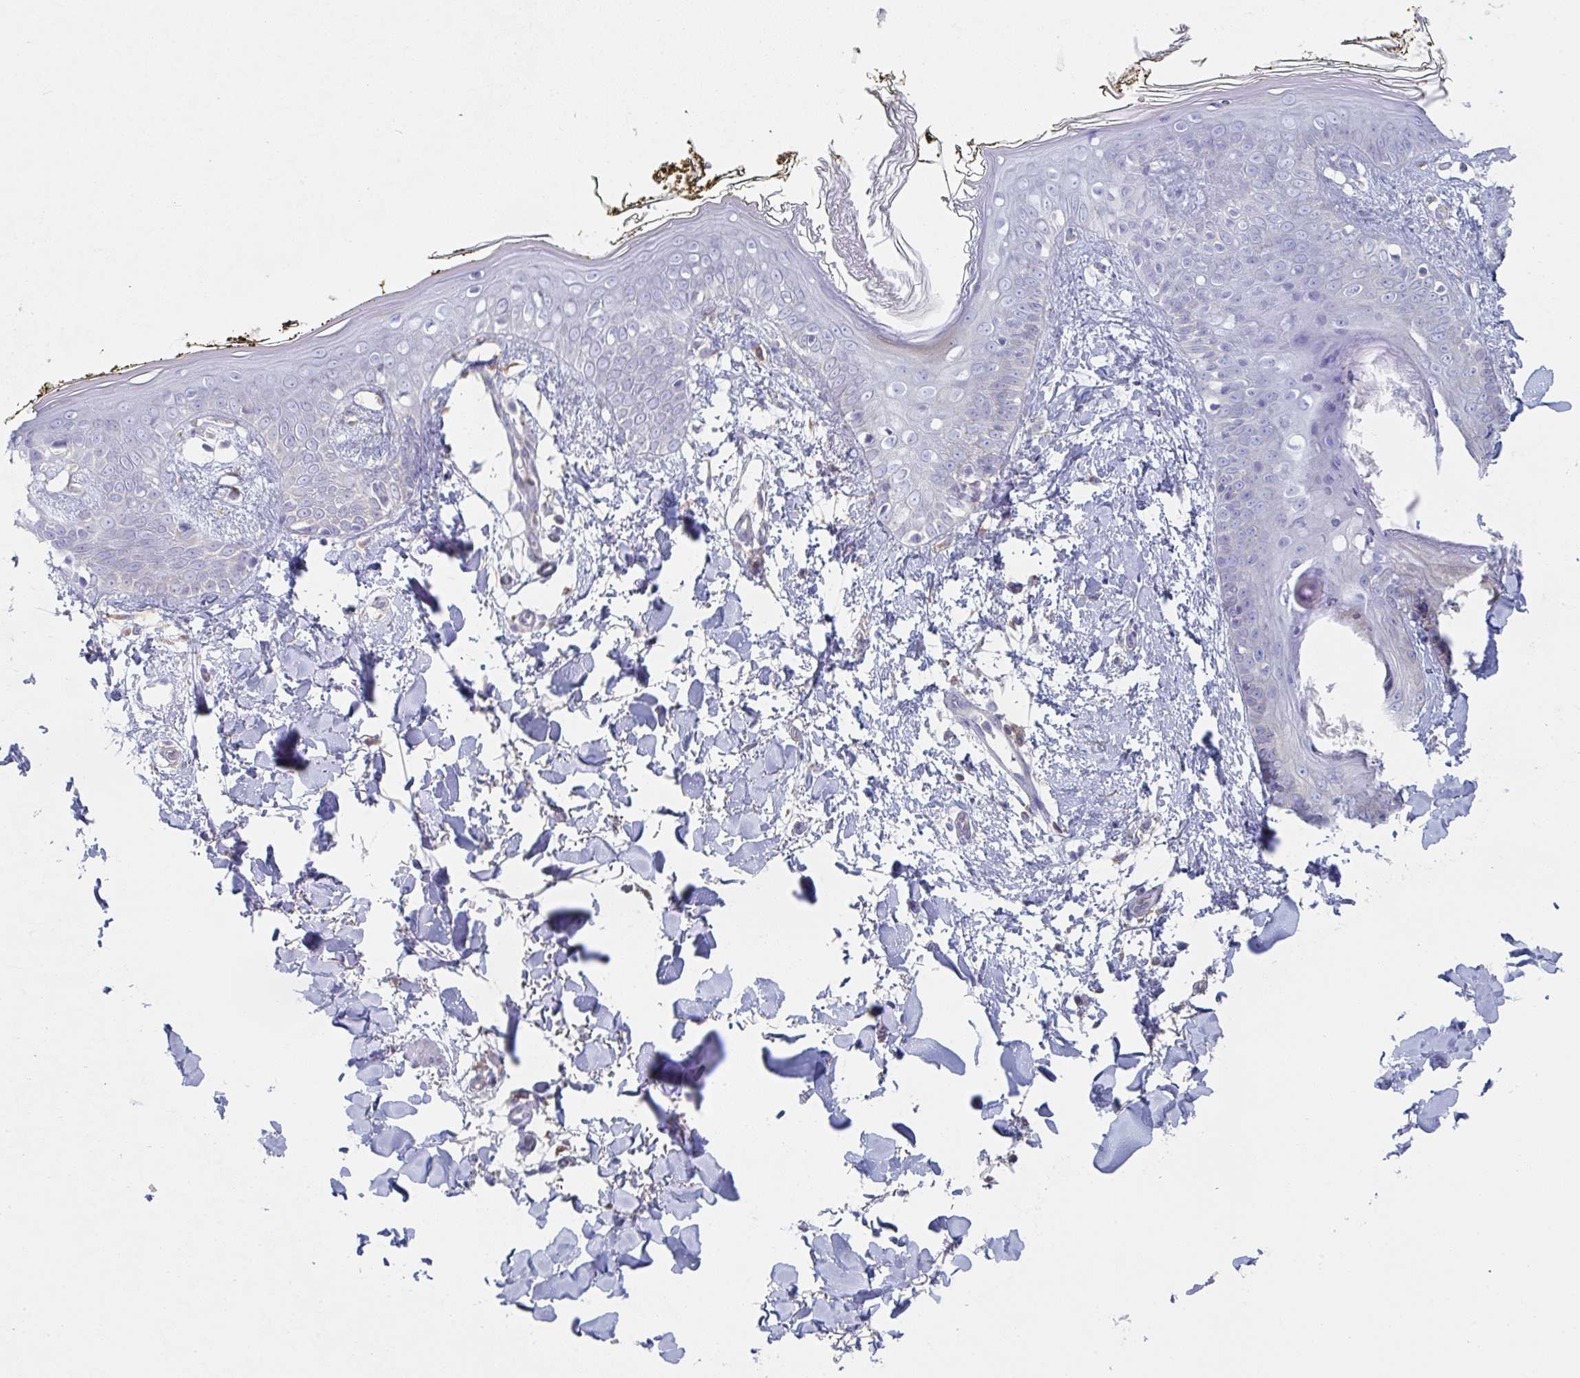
{"staining": {"intensity": "moderate", "quantity": "<25%", "location": "cytoplasmic/membranous"}, "tissue": "skin", "cell_type": "Fibroblasts", "image_type": "normal", "snomed": [{"axis": "morphology", "description": "Normal tissue, NOS"}, {"axis": "topography", "description": "Skin"}], "caption": "A micrograph of skin stained for a protein displays moderate cytoplasmic/membranous brown staining in fibroblasts.", "gene": "AMPD2", "patient": {"sex": "female", "age": 34}}